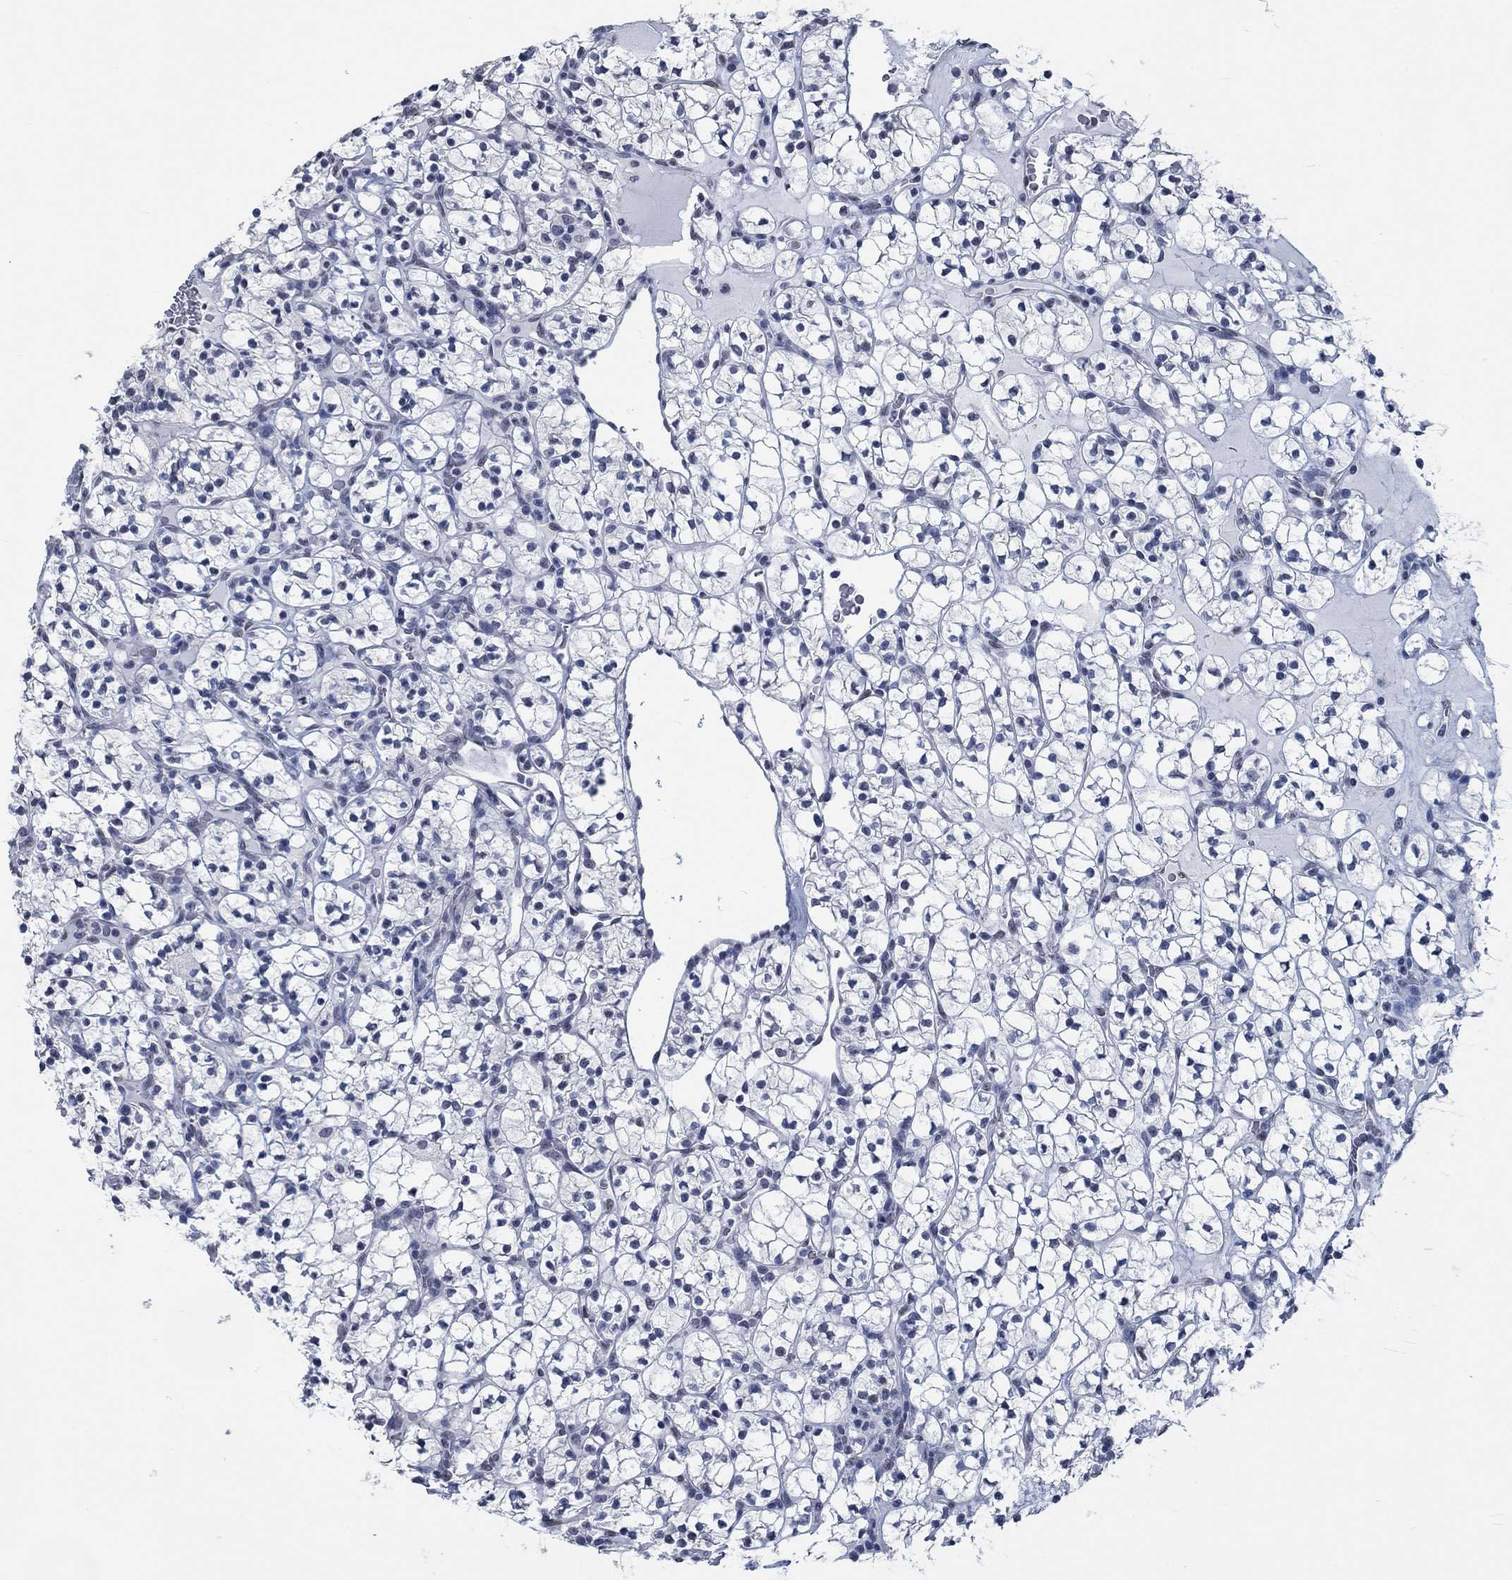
{"staining": {"intensity": "negative", "quantity": "none", "location": "none"}, "tissue": "renal cancer", "cell_type": "Tumor cells", "image_type": "cancer", "snomed": [{"axis": "morphology", "description": "Adenocarcinoma, NOS"}, {"axis": "topography", "description": "Kidney"}], "caption": "The immunohistochemistry image has no significant expression in tumor cells of renal cancer (adenocarcinoma) tissue.", "gene": "OBSCN", "patient": {"sex": "female", "age": 89}}